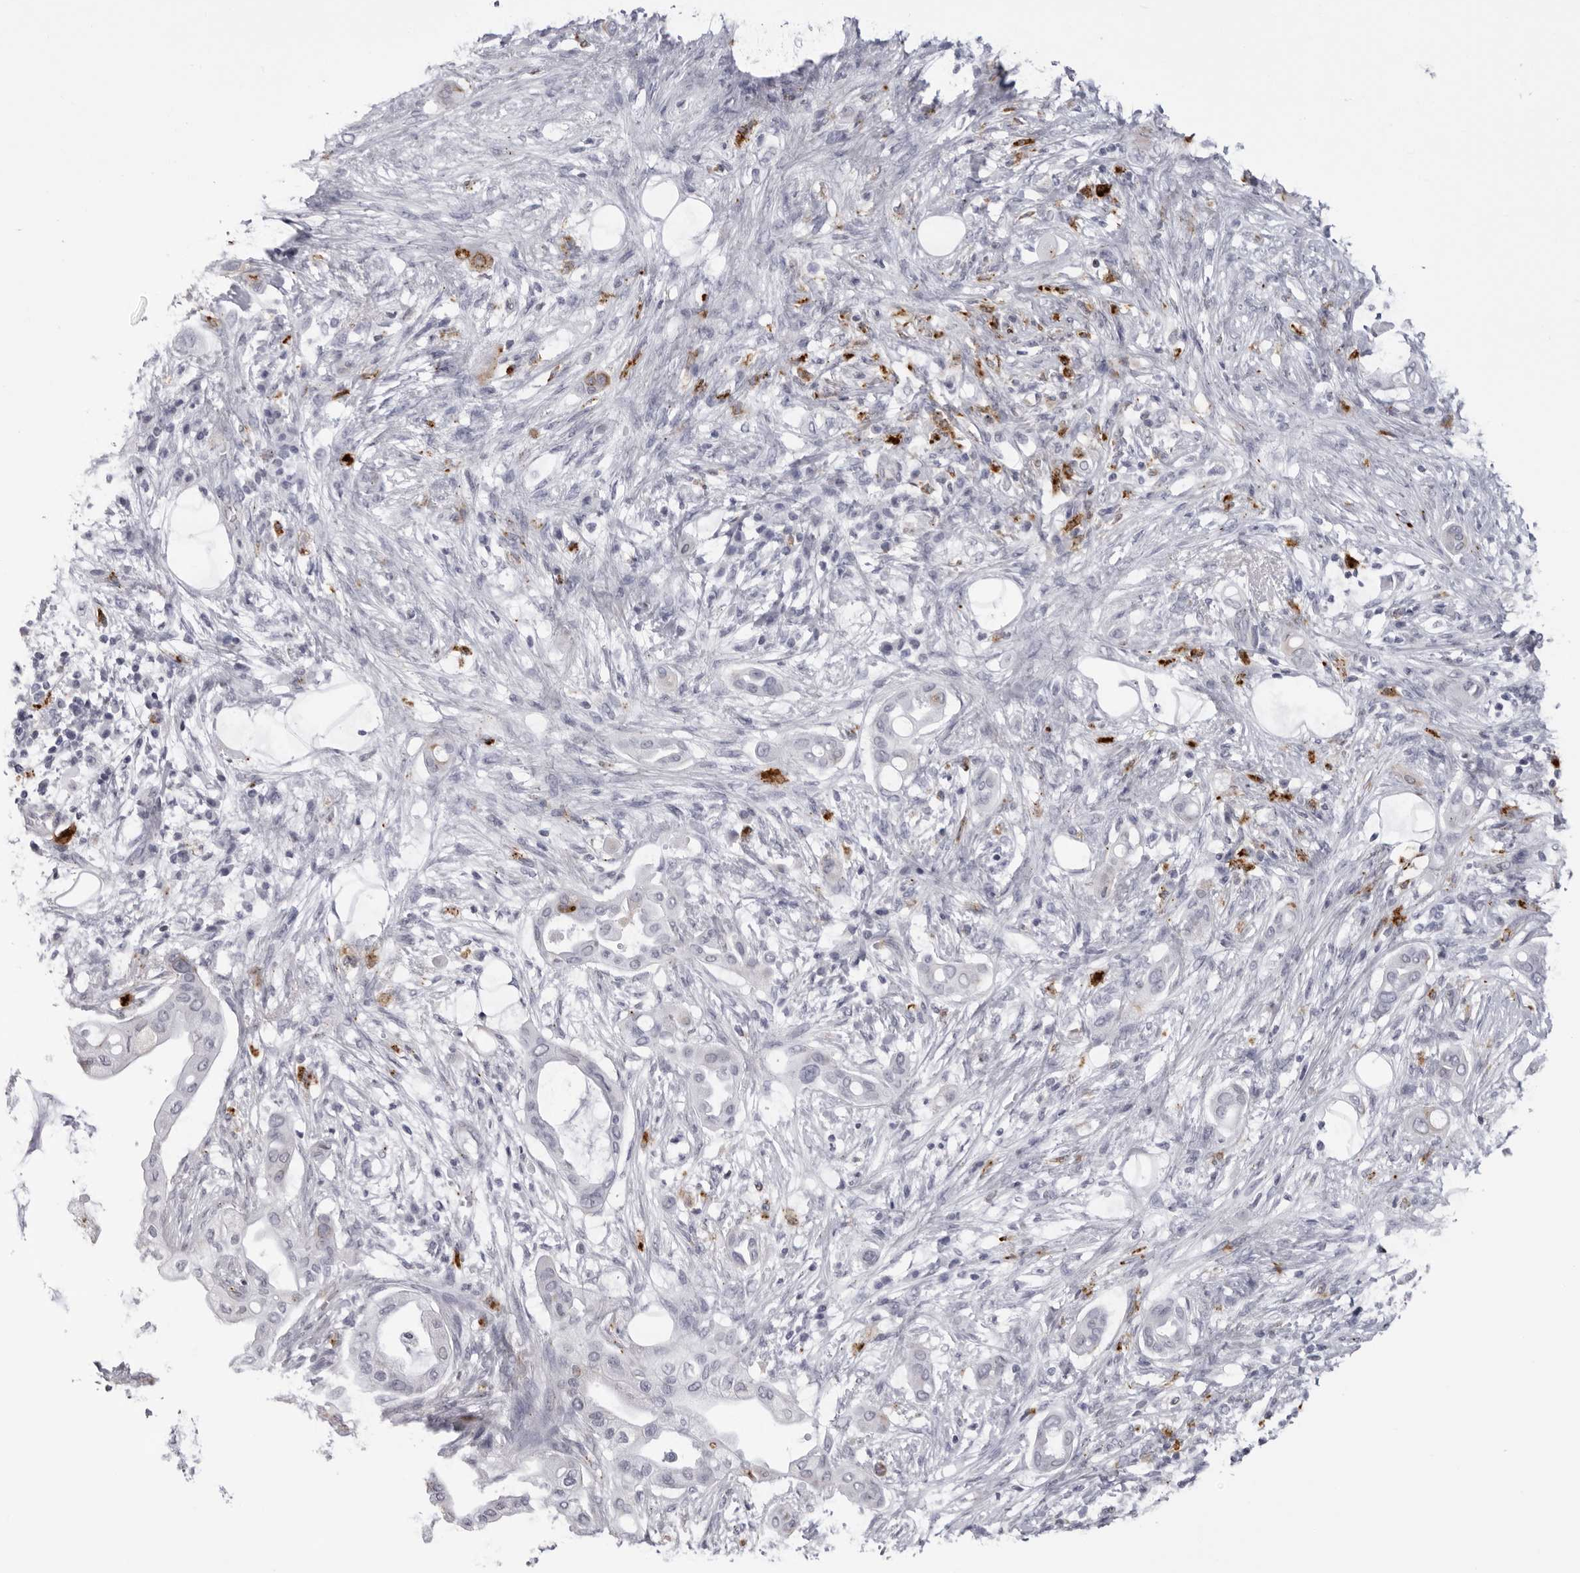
{"staining": {"intensity": "moderate", "quantity": "25%-75%", "location": "cytoplasmic/membranous"}, "tissue": "pancreatic cancer", "cell_type": "Tumor cells", "image_type": "cancer", "snomed": [{"axis": "morphology", "description": "Adenocarcinoma, NOS"}, {"axis": "morphology", "description": "Adenocarcinoma, metastatic, NOS"}, {"axis": "topography", "description": "Lymph node"}, {"axis": "topography", "description": "Pancreas"}, {"axis": "topography", "description": "Duodenum"}], "caption": "Pancreatic metastatic adenocarcinoma stained with DAB immunohistochemistry (IHC) exhibits medium levels of moderate cytoplasmic/membranous expression in about 25%-75% of tumor cells. The staining is performed using DAB brown chromogen to label protein expression. The nuclei are counter-stained blue using hematoxylin.", "gene": "IL25", "patient": {"sex": "female", "age": 64}}